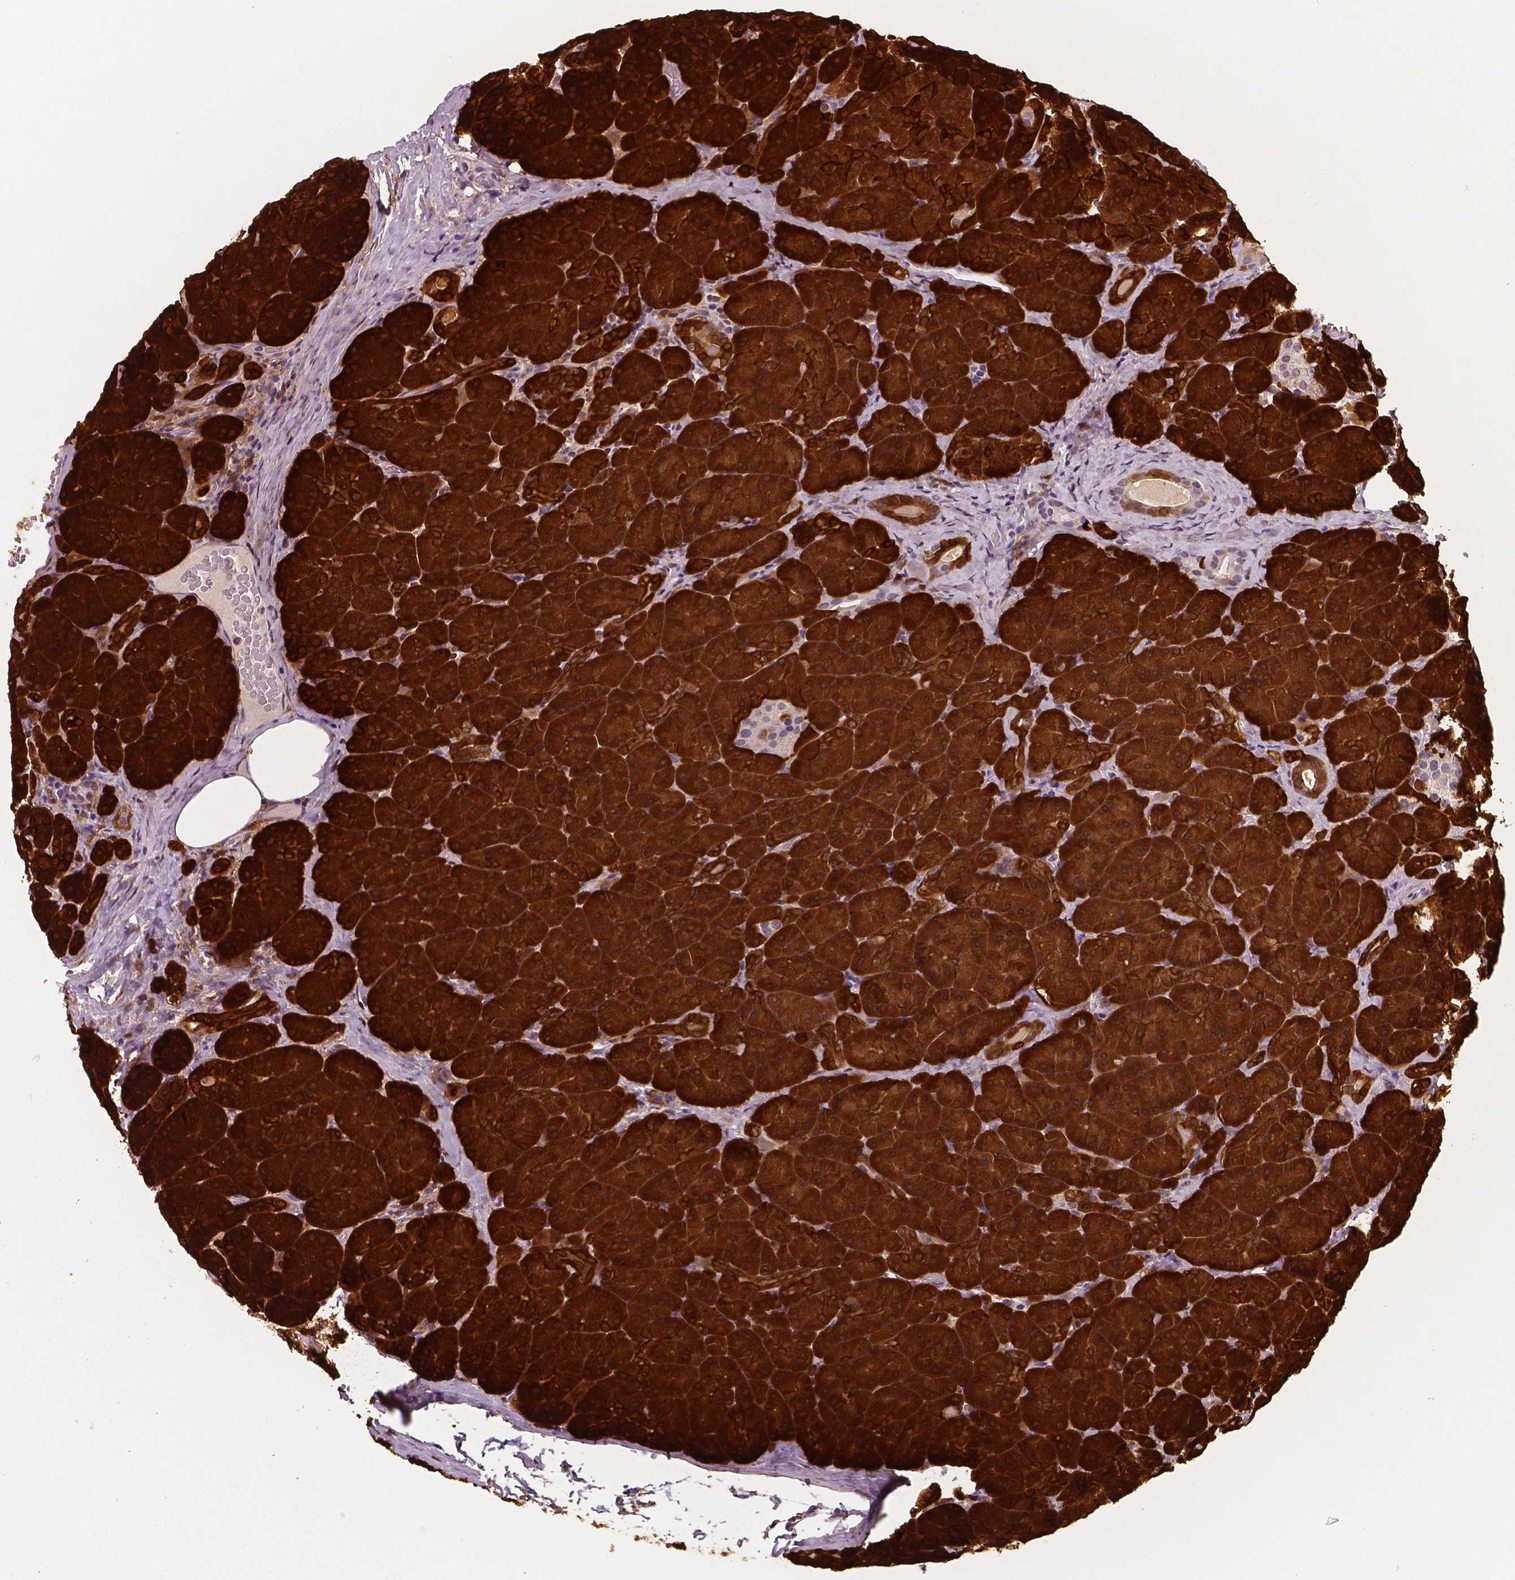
{"staining": {"intensity": "strong", "quantity": ">75%", "location": "cytoplasmic/membranous"}, "tissue": "pancreas", "cell_type": "Exocrine glandular cells", "image_type": "normal", "snomed": [{"axis": "morphology", "description": "Normal tissue, NOS"}, {"axis": "topography", "description": "Pancreas"}], "caption": "Immunohistochemistry staining of normal pancreas, which displays high levels of strong cytoplasmic/membranous staining in about >75% of exocrine glandular cells indicating strong cytoplasmic/membranous protein staining. The staining was performed using DAB (3,3'-diaminobenzidine) (brown) for protein detection and nuclei were counterstained in hematoxylin (blue).", "gene": "PHGDH", "patient": {"sex": "male", "age": 57}}